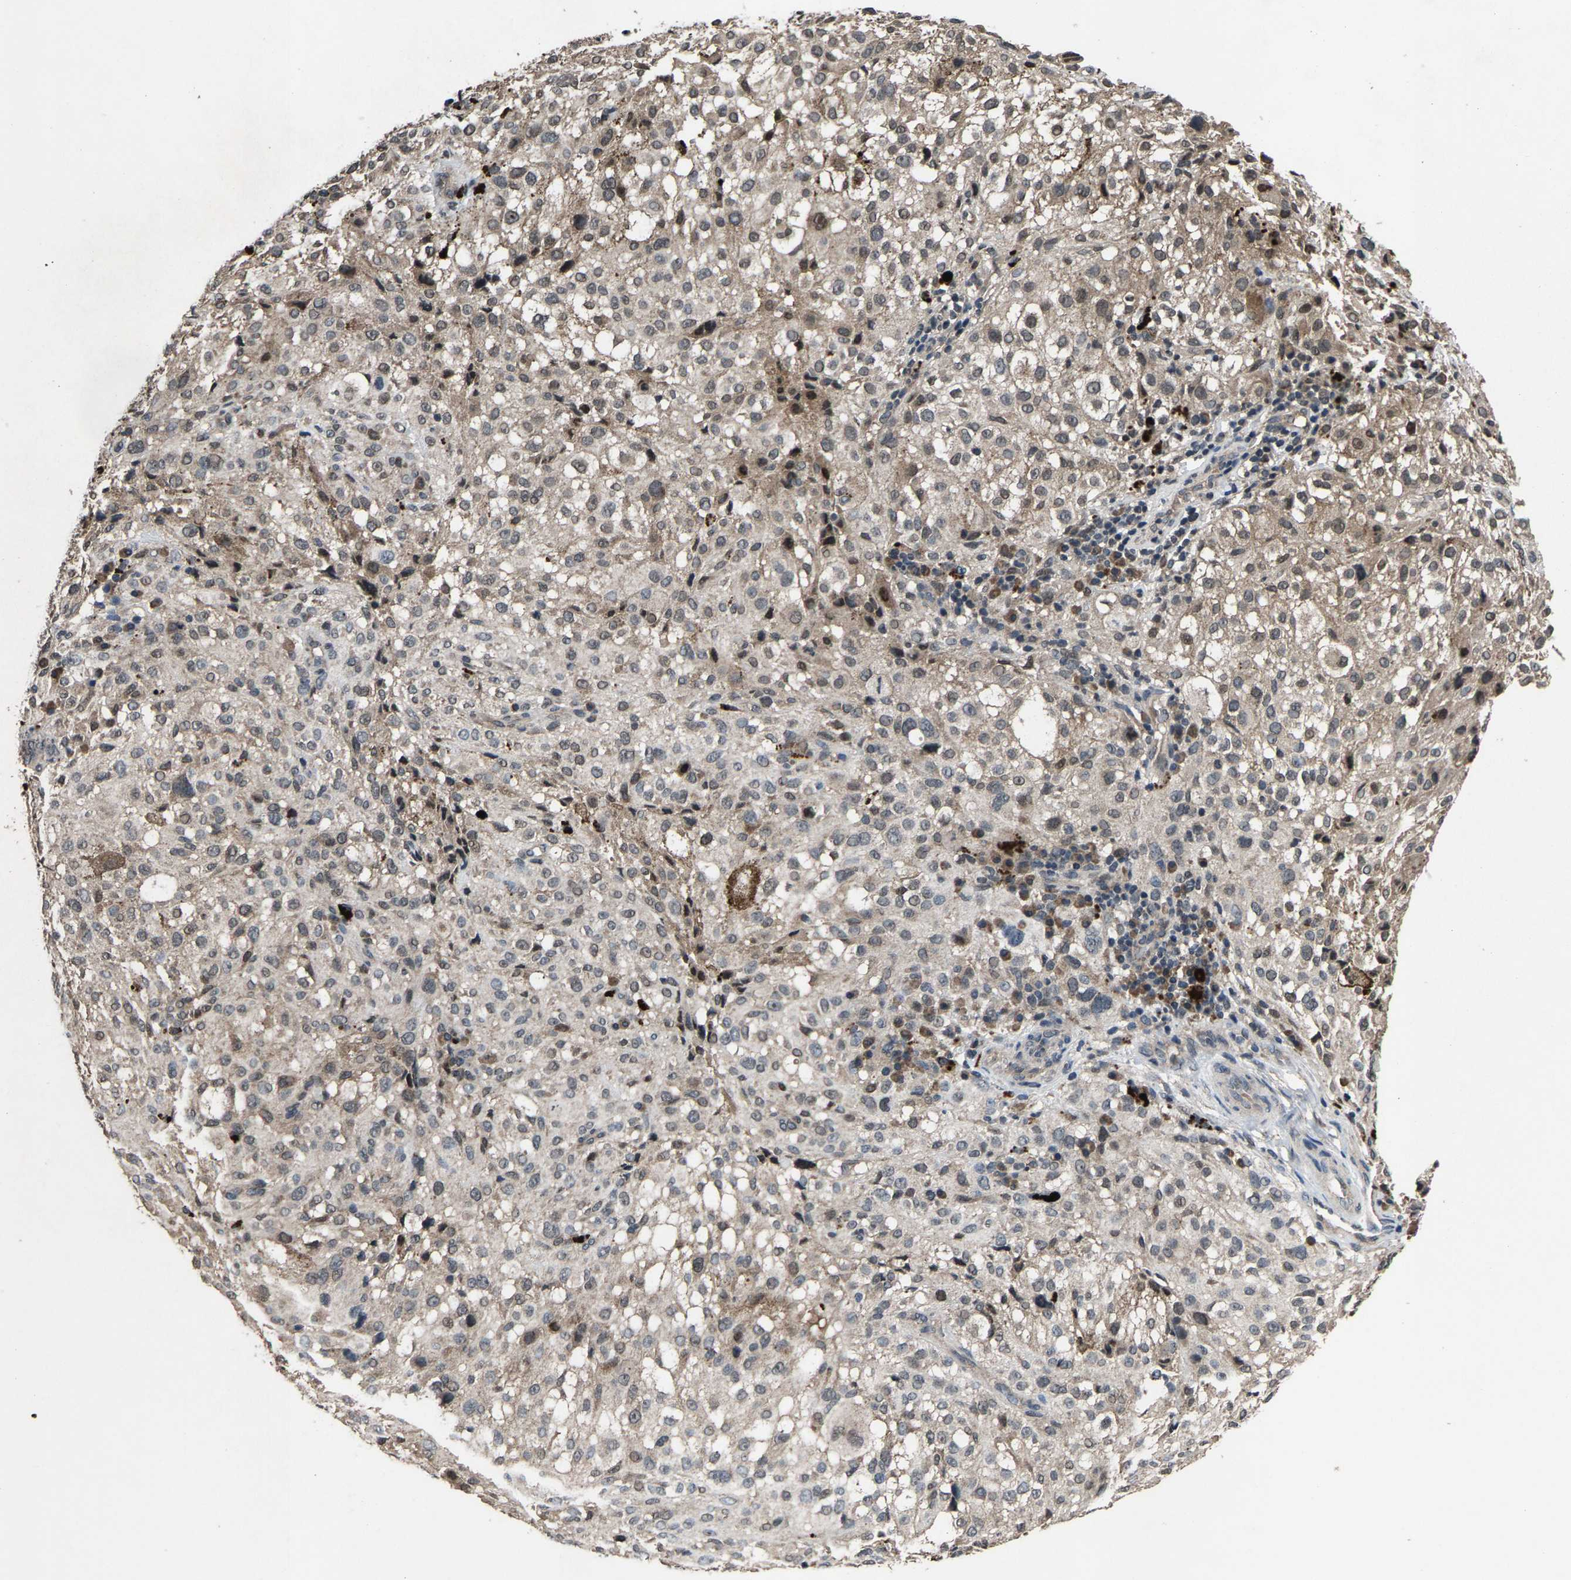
{"staining": {"intensity": "weak", "quantity": "<25%", "location": "nuclear"}, "tissue": "melanoma", "cell_type": "Tumor cells", "image_type": "cancer", "snomed": [{"axis": "morphology", "description": "Necrosis, NOS"}, {"axis": "morphology", "description": "Malignant melanoma, NOS"}, {"axis": "topography", "description": "Skin"}], "caption": "Tumor cells show no significant protein staining in malignant melanoma. (DAB IHC with hematoxylin counter stain).", "gene": "HUWE1", "patient": {"sex": "female", "age": 87}}